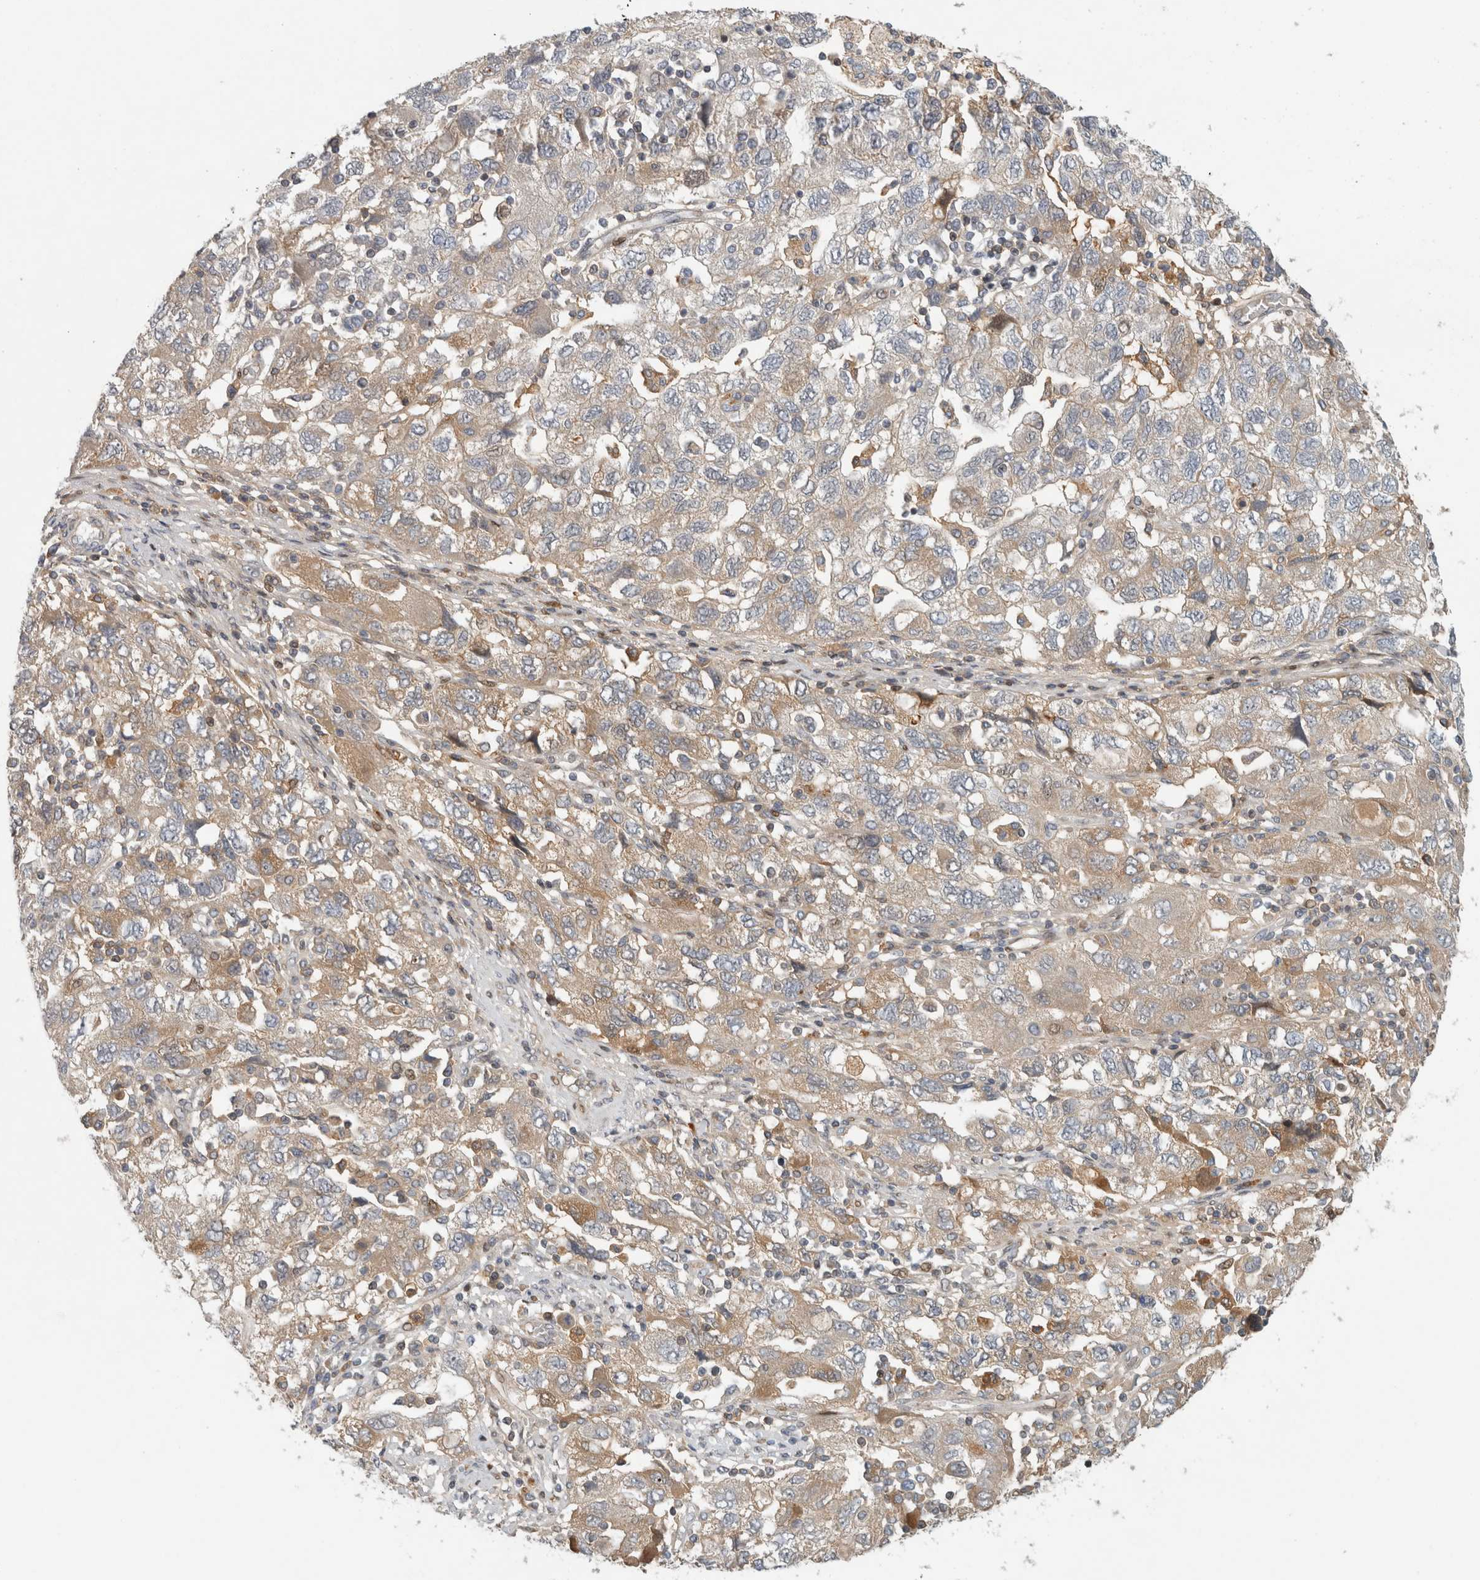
{"staining": {"intensity": "weak", "quantity": "25%-75%", "location": "cytoplasmic/membranous"}, "tissue": "ovarian cancer", "cell_type": "Tumor cells", "image_type": "cancer", "snomed": [{"axis": "morphology", "description": "Carcinoma, NOS"}, {"axis": "morphology", "description": "Cystadenocarcinoma, serous, NOS"}, {"axis": "topography", "description": "Ovary"}], "caption": "This is a histology image of immunohistochemistry (IHC) staining of ovarian serous cystadenocarcinoma, which shows weak positivity in the cytoplasmic/membranous of tumor cells.", "gene": "RBM48", "patient": {"sex": "female", "age": 69}}